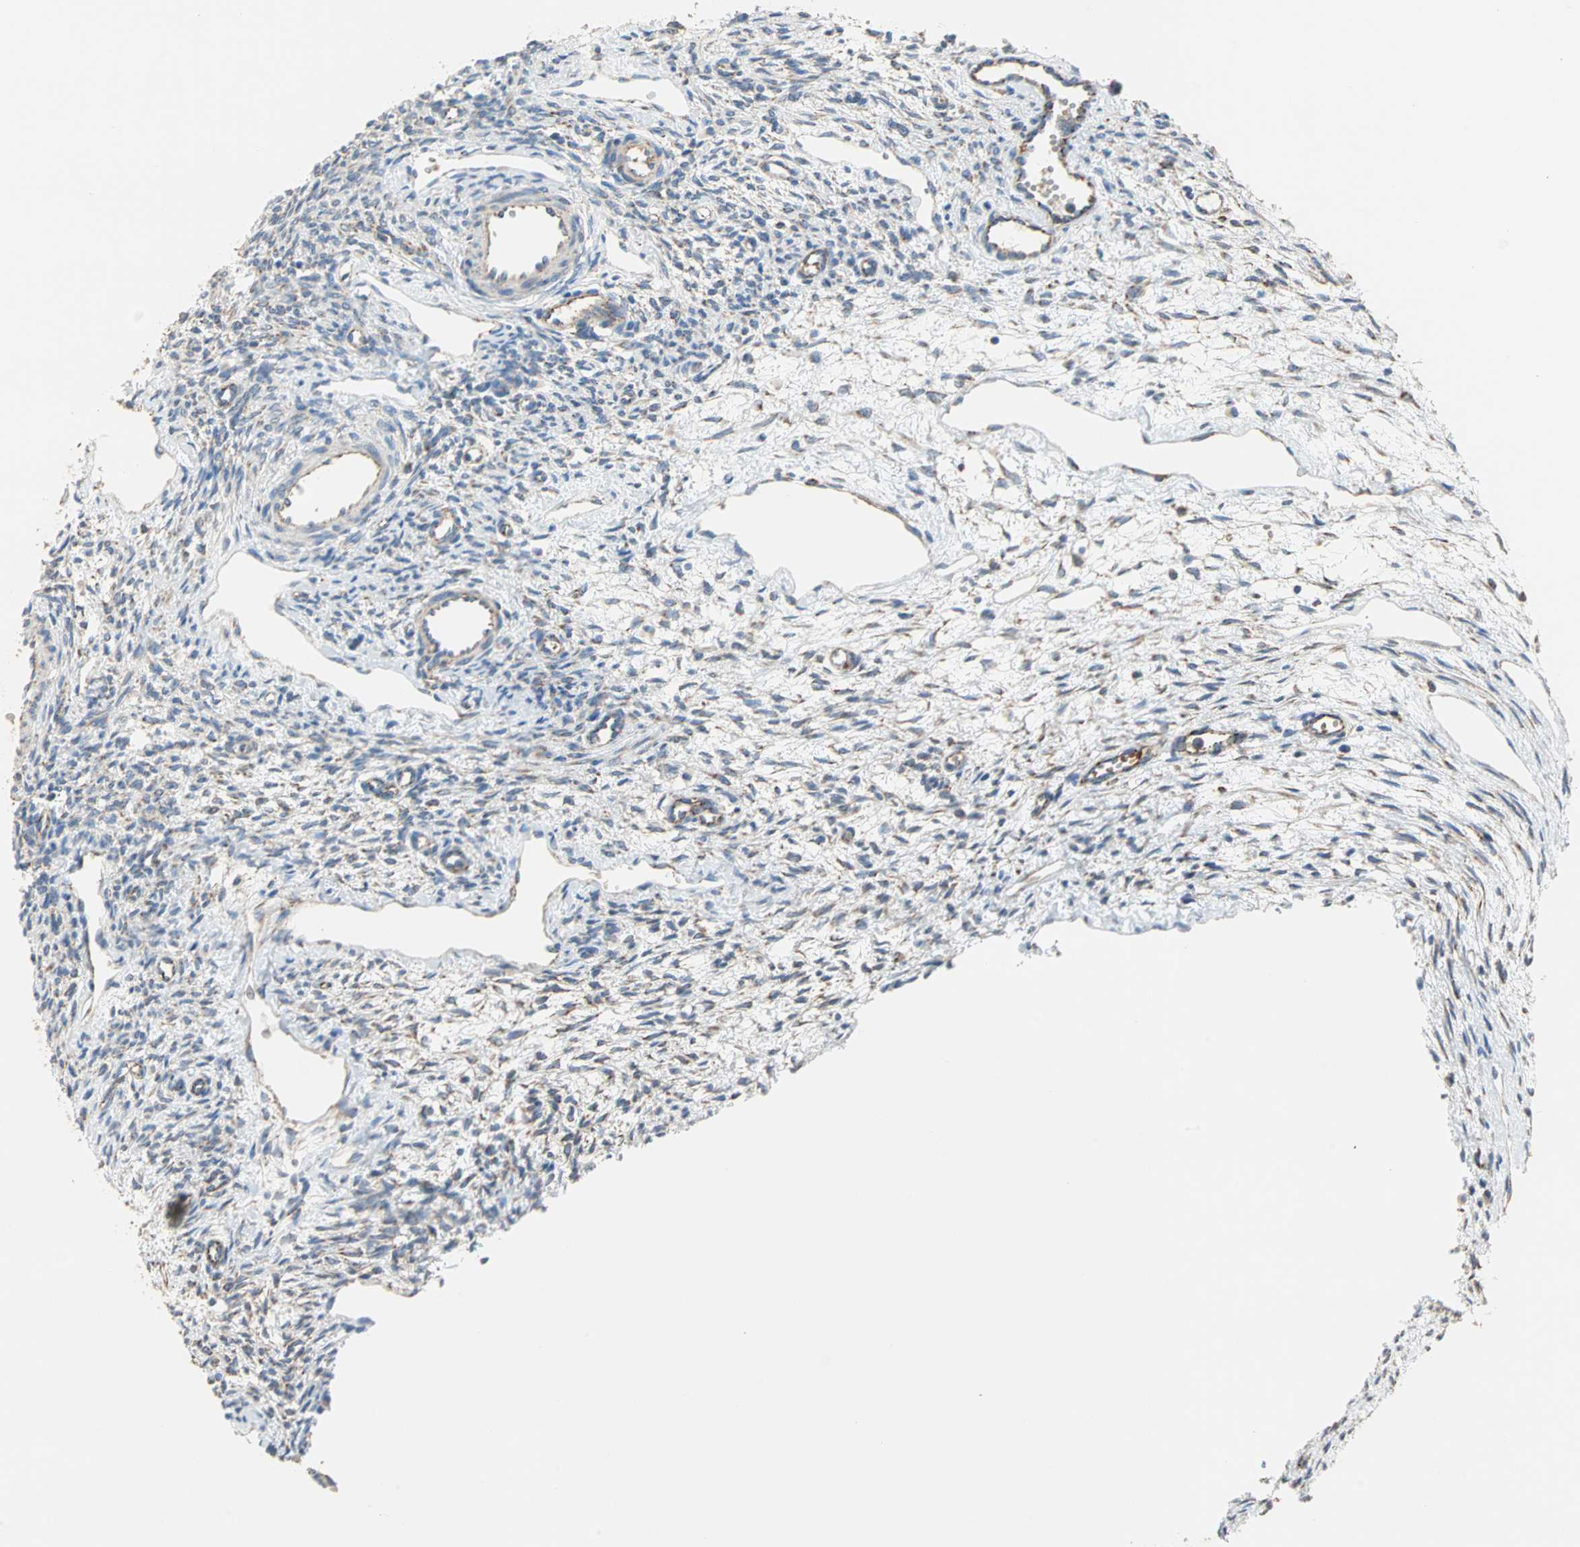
{"staining": {"intensity": "strong", "quantity": "<25%", "location": "cytoplasmic/membranous"}, "tissue": "ovary", "cell_type": "Ovarian stroma cells", "image_type": "normal", "snomed": [{"axis": "morphology", "description": "Normal tissue, NOS"}, {"axis": "topography", "description": "Ovary"}], "caption": "Benign ovary exhibits strong cytoplasmic/membranous positivity in about <25% of ovarian stroma cells.", "gene": "TST", "patient": {"sex": "female", "age": 33}}